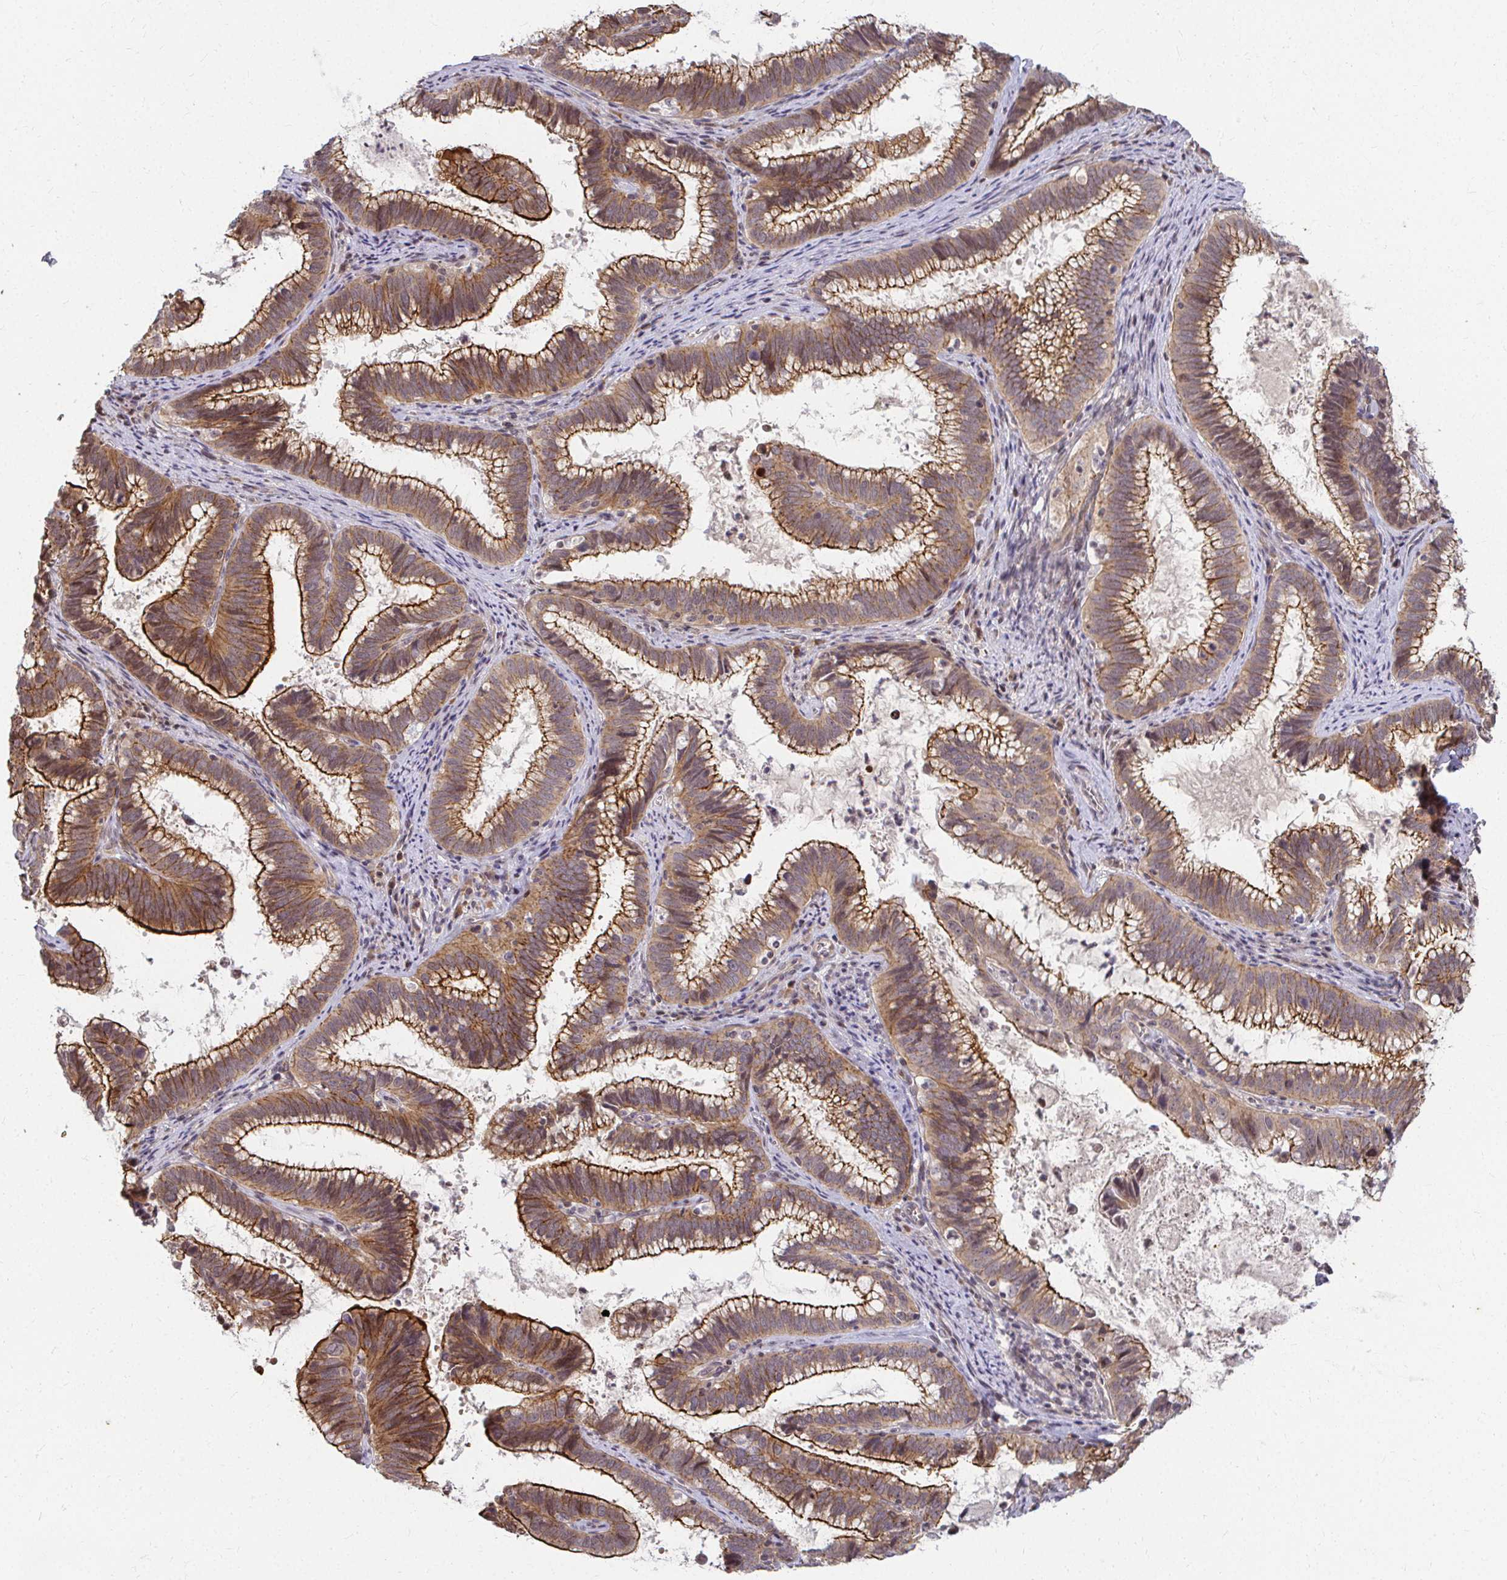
{"staining": {"intensity": "moderate", "quantity": ">75%", "location": "cytoplasmic/membranous"}, "tissue": "cervical cancer", "cell_type": "Tumor cells", "image_type": "cancer", "snomed": [{"axis": "morphology", "description": "Adenocarcinoma, NOS"}, {"axis": "topography", "description": "Cervix"}], "caption": "Immunohistochemistry (DAB (3,3'-diaminobenzidine)) staining of cervical cancer (adenocarcinoma) demonstrates moderate cytoplasmic/membranous protein staining in about >75% of tumor cells. (DAB (3,3'-diaminobenzidine) = brown stain, brightfield microscopy at high magnification).", "gene": "ANK3", "patient": {"sex": "female", "age": 61}}